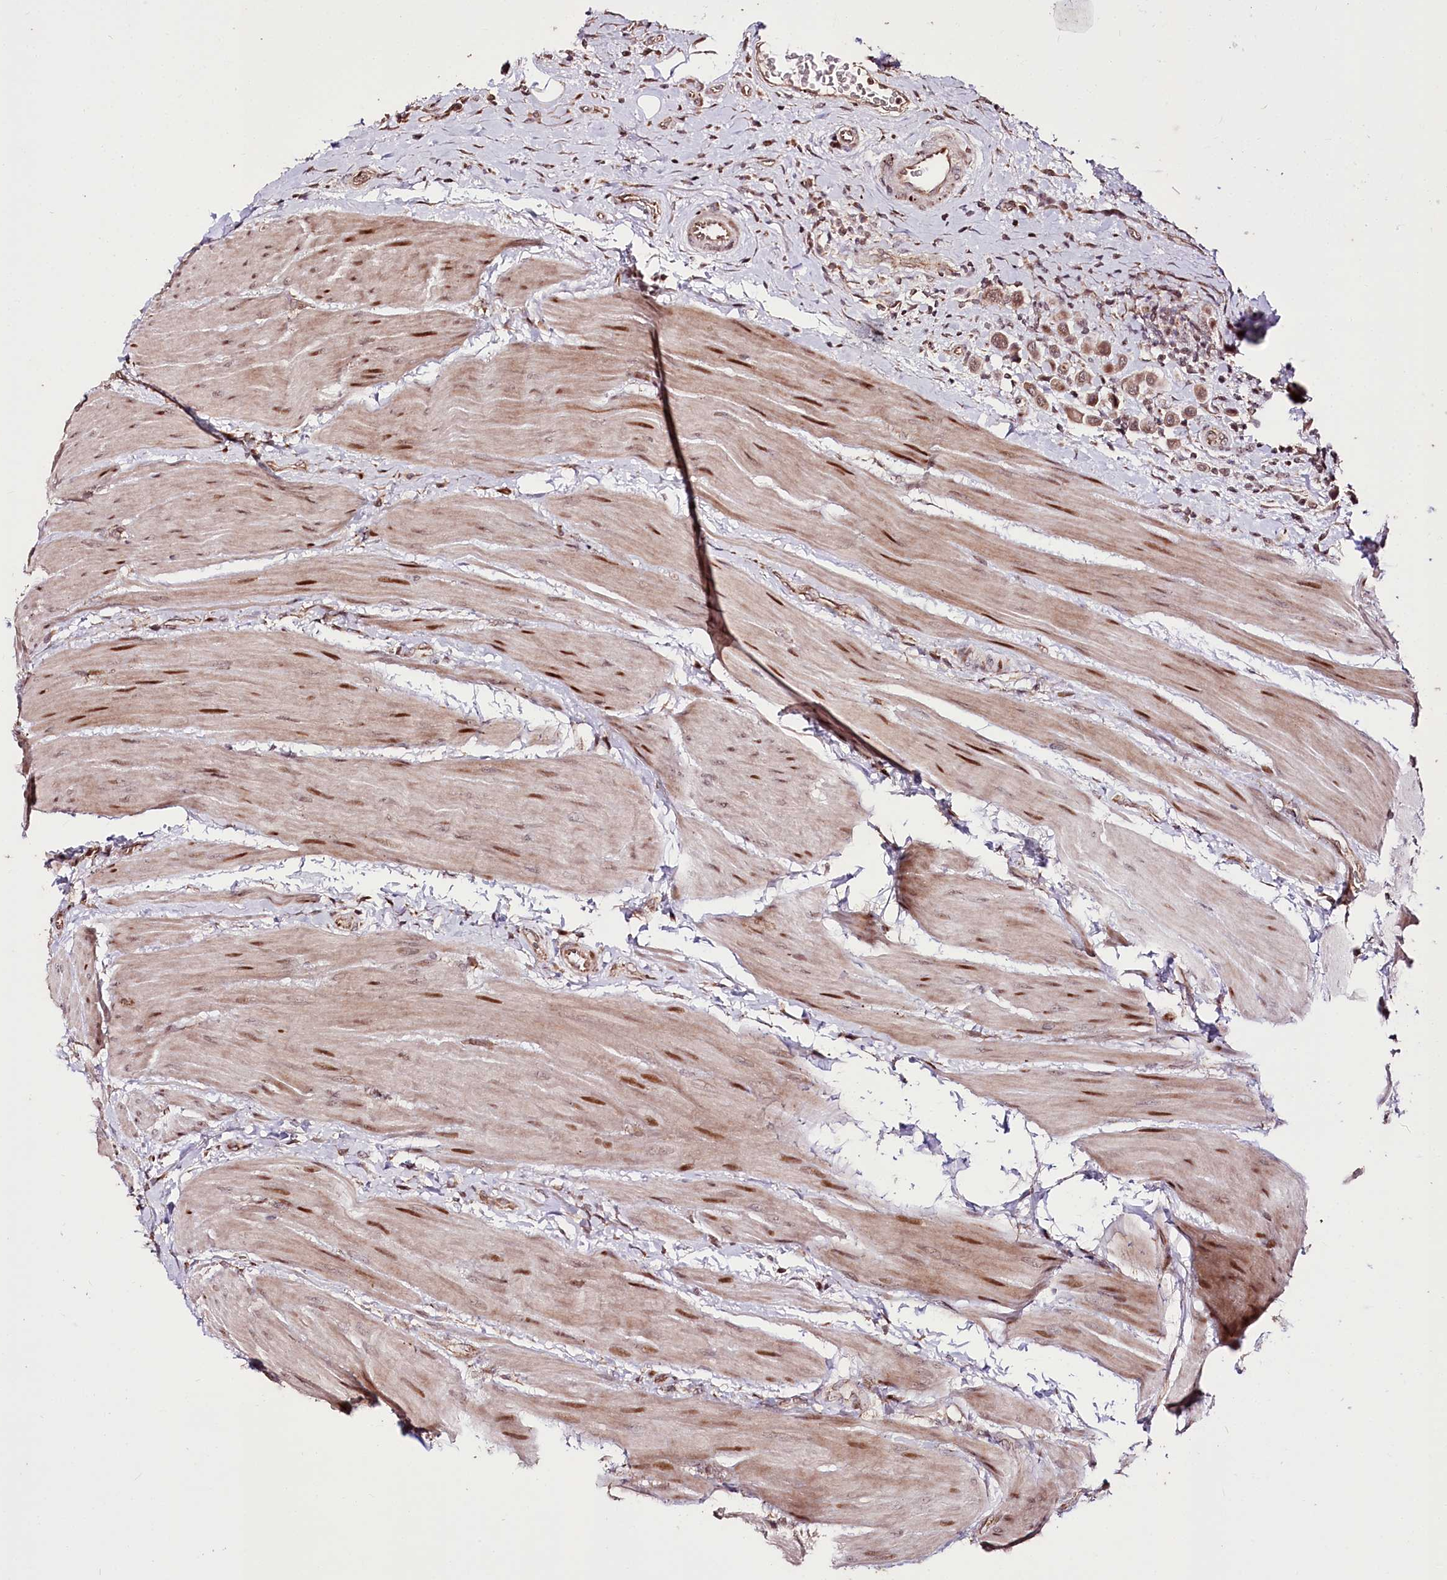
{"staining": {"intensity": "moderate", "quantity": ">75%", "location": "cytoplasmic/membranous"}, "tissue": "urothelial cancer", "cell_type": "Tumor cells", "image_type": "cancer", "snomed": [{"axis": "morphology", "description": "Urothelial carcinoma, High grade"}, {"axis": "topography", "description": "Urinary bladder"}], "caption": "Tumor cells display medium levels of moderate cytoplasmic/membranous expression in about >75% of cells in urothelial cancer. (Brightfield microscopy of DAB IHC at high magnification).", "gene": "CARD19", "patient": {"sex": "male", "age": 50}}